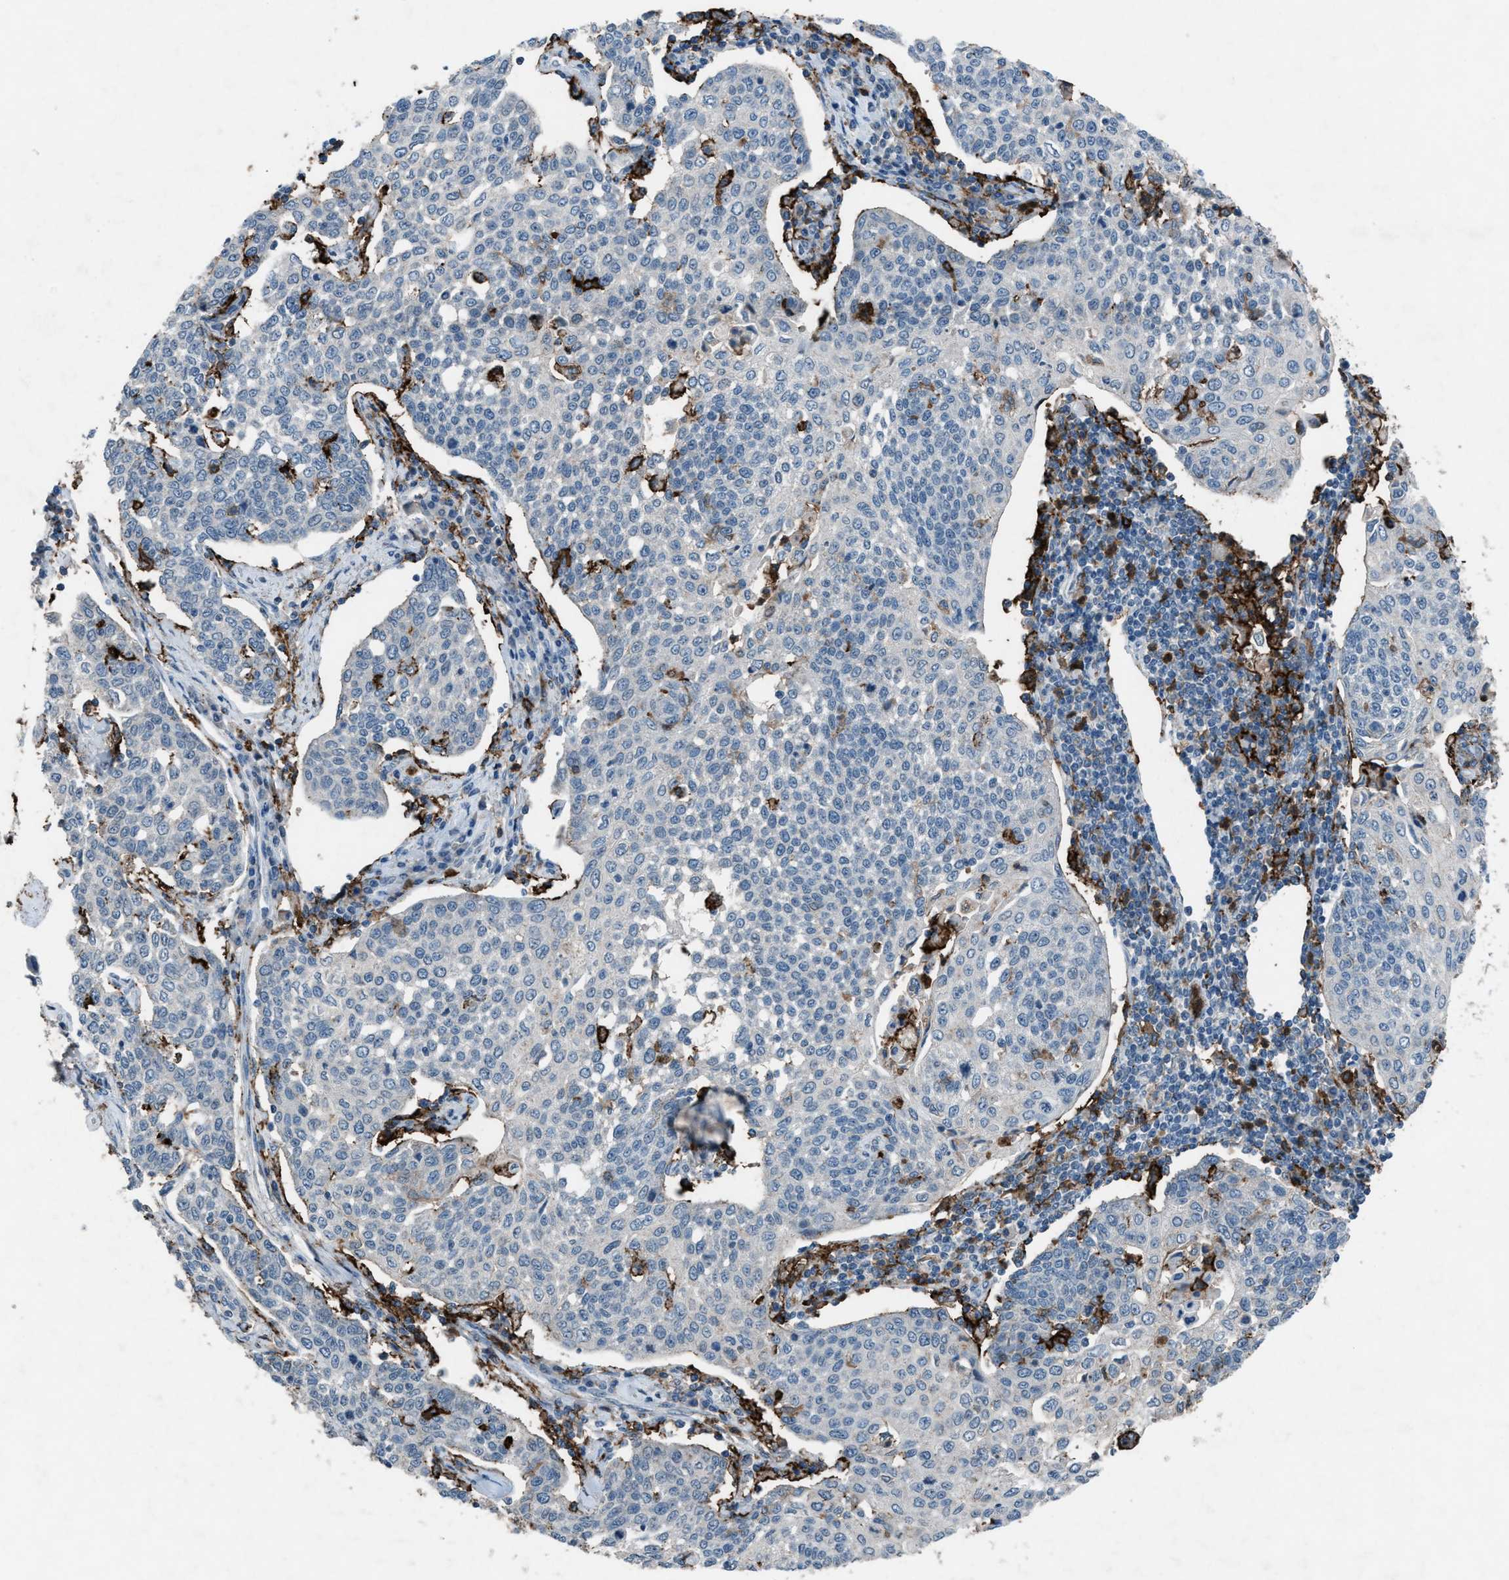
{"staining": {"intensity": "negative", "quantity": "none", "location": "none"}, "tissue": "cervical cancer", "cell_type": "Tumor cells", "image_type": "cancer", "snomed": [{"axis": "morphology", "description": "Squamous cell carcinoma, NOS"}, {"axis": "topography", "description": "Cervix"}], "caption": "Tumor cells show no significant positivity in squamous cell carcinoma (cervical).", "gene": "FCER1G", "patient": {"sex": "female", "age": 34}}